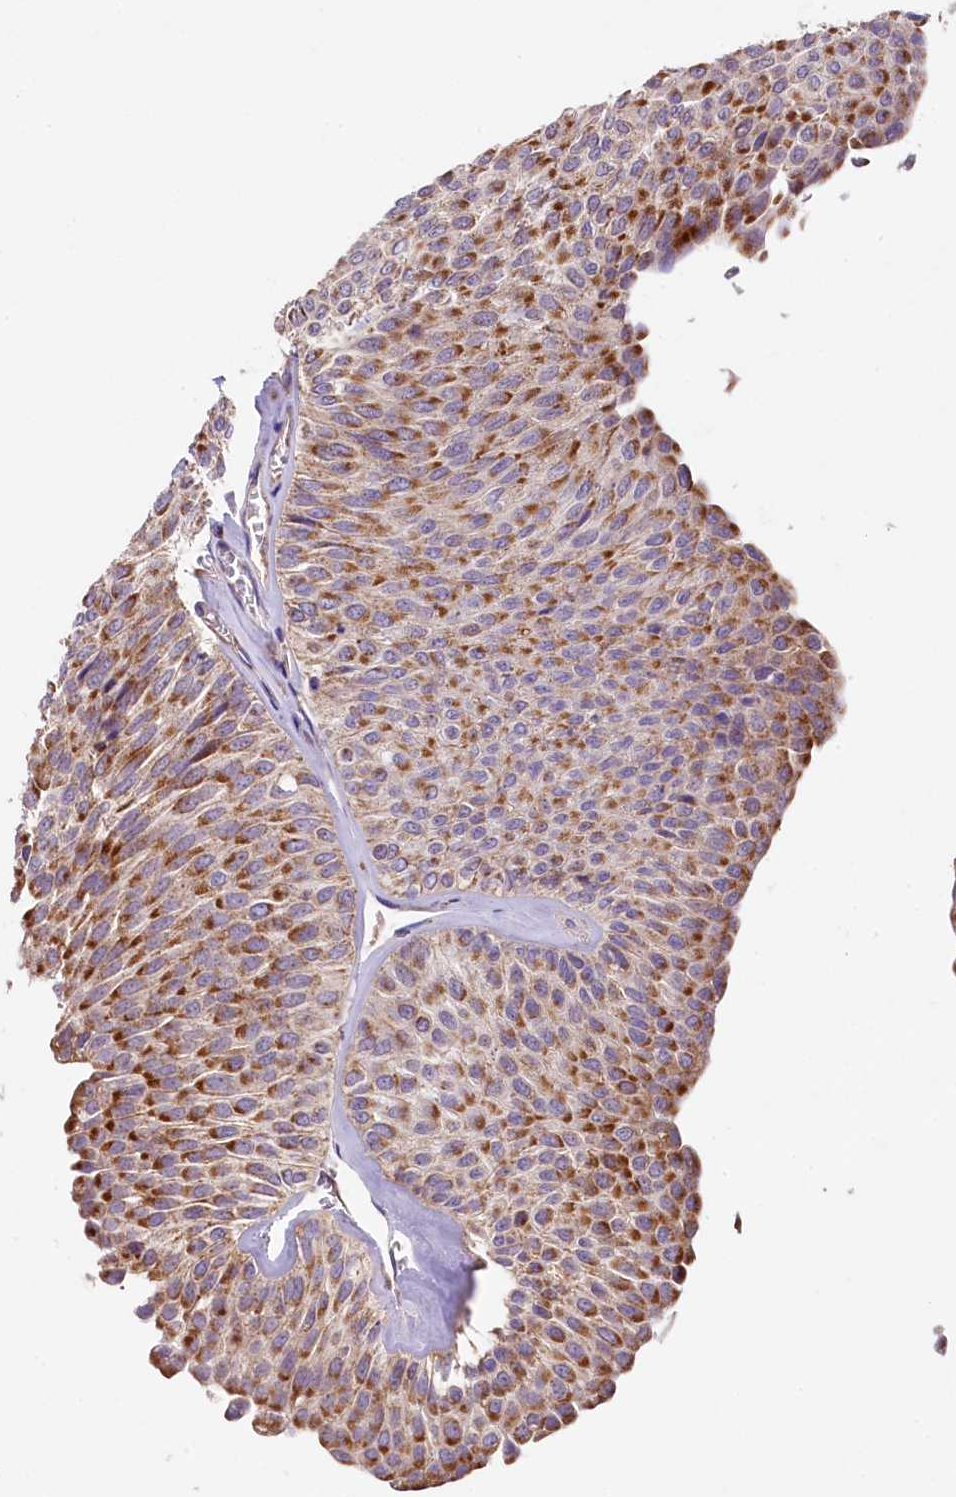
{"staining": {"intensity": "moderate", "quantity": ">75%", "location": "cytoplasmic/membranous"}, "tissue": "urothelial cancer", "cell_type": "Tumor cells", "image_type": "cancer", "snomed": [{"axis": "morphology", "description": "Urothelial carcinoma, Low grade"}, {"axis": "topography", "description": "Urinary bladder"}], "caption": "Human low-grade urothelial carcinoma stained with a brown dye reveals moderate cytoplasmic/membranous positive positivity in approximately >75% of tumor cells.", "gene": "PMPCB", "patient": {"sex": "male", "age": 78}}